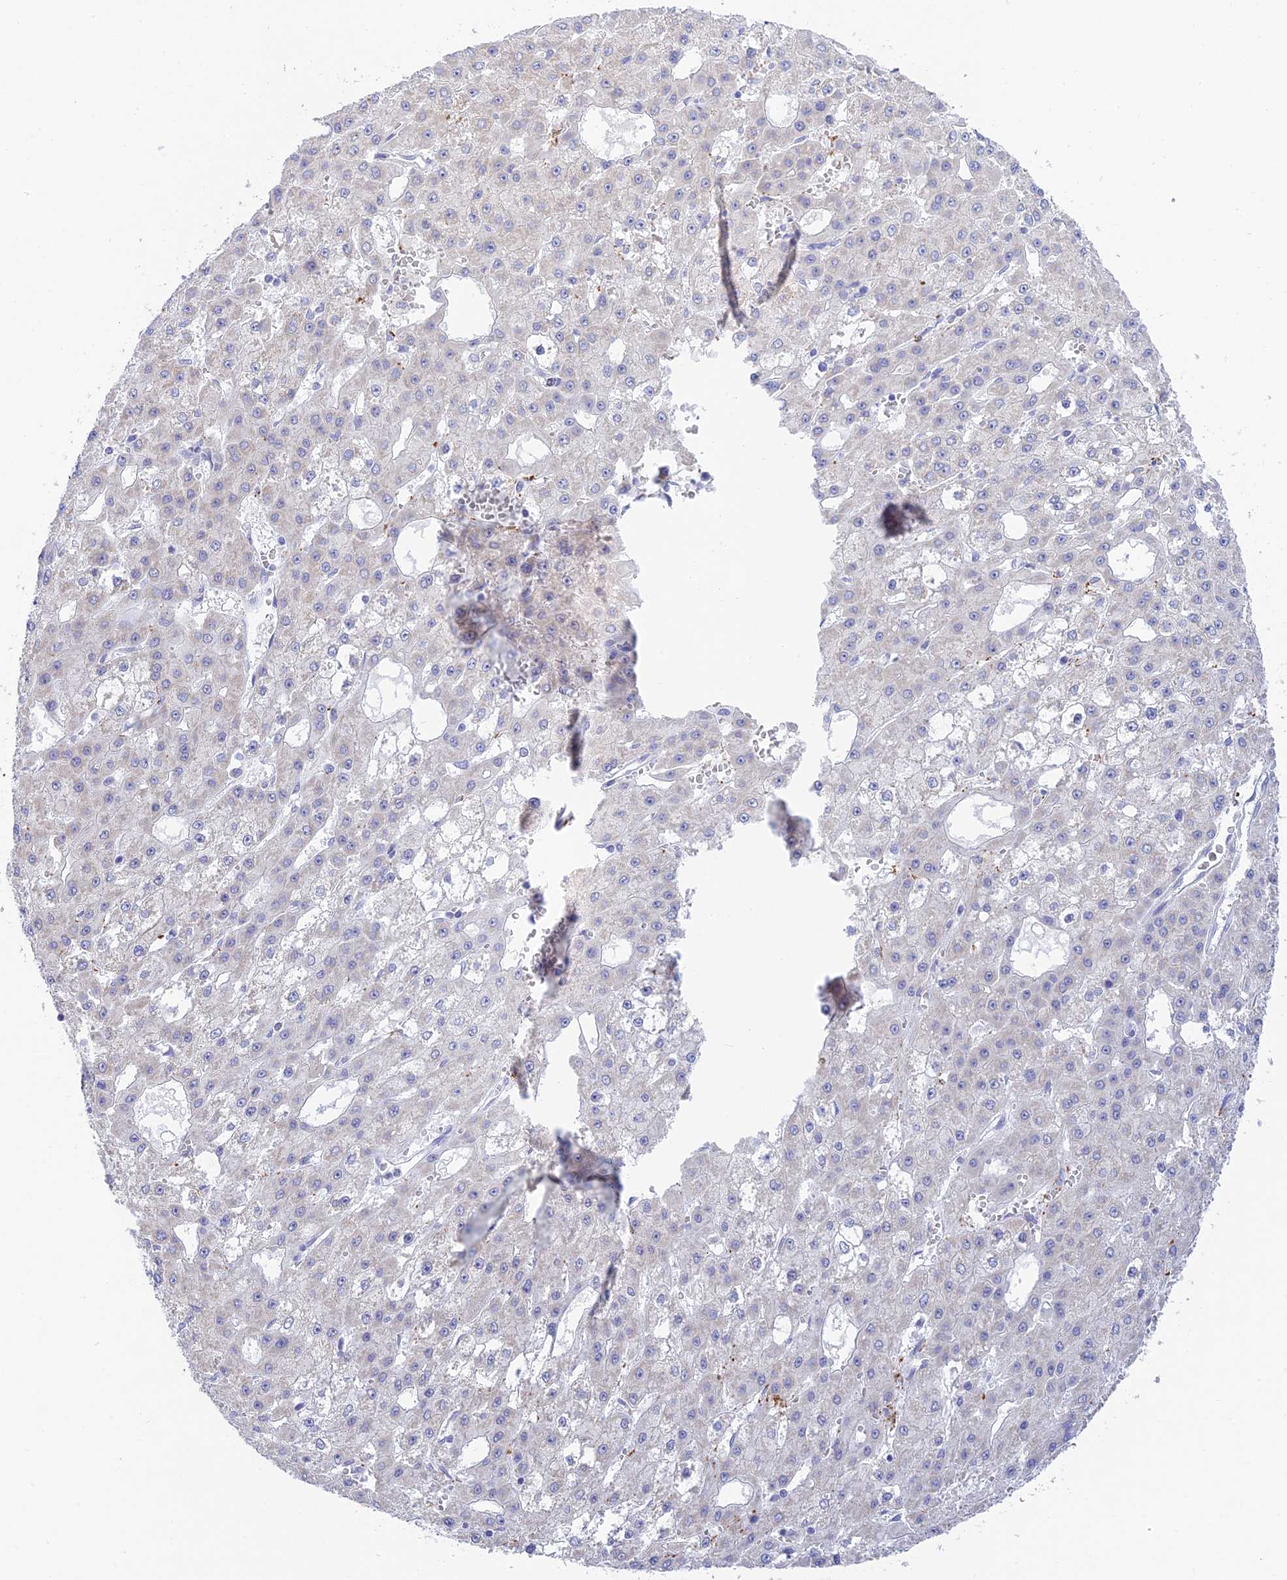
{"staining": {"intensity": "negative", "quantity": "none", "location": "none"}, "tissue": "liver cancer", "cell_type": "Tumor cells", "image_type": "cancer", "snomed": [{"axis": "morphology", "description": "Carcinoma, Hepatocellular, NOS"}, {"axis": "topography", "description": "Liver"}], "caption": "DAB (3,3'-diaminobenzidine) immunohistochemical staining of liver cancer demonstrates no significant expression in tumor cells.", "gene": "TMEM40", "patient": {"sex": "male", "age": 47}}